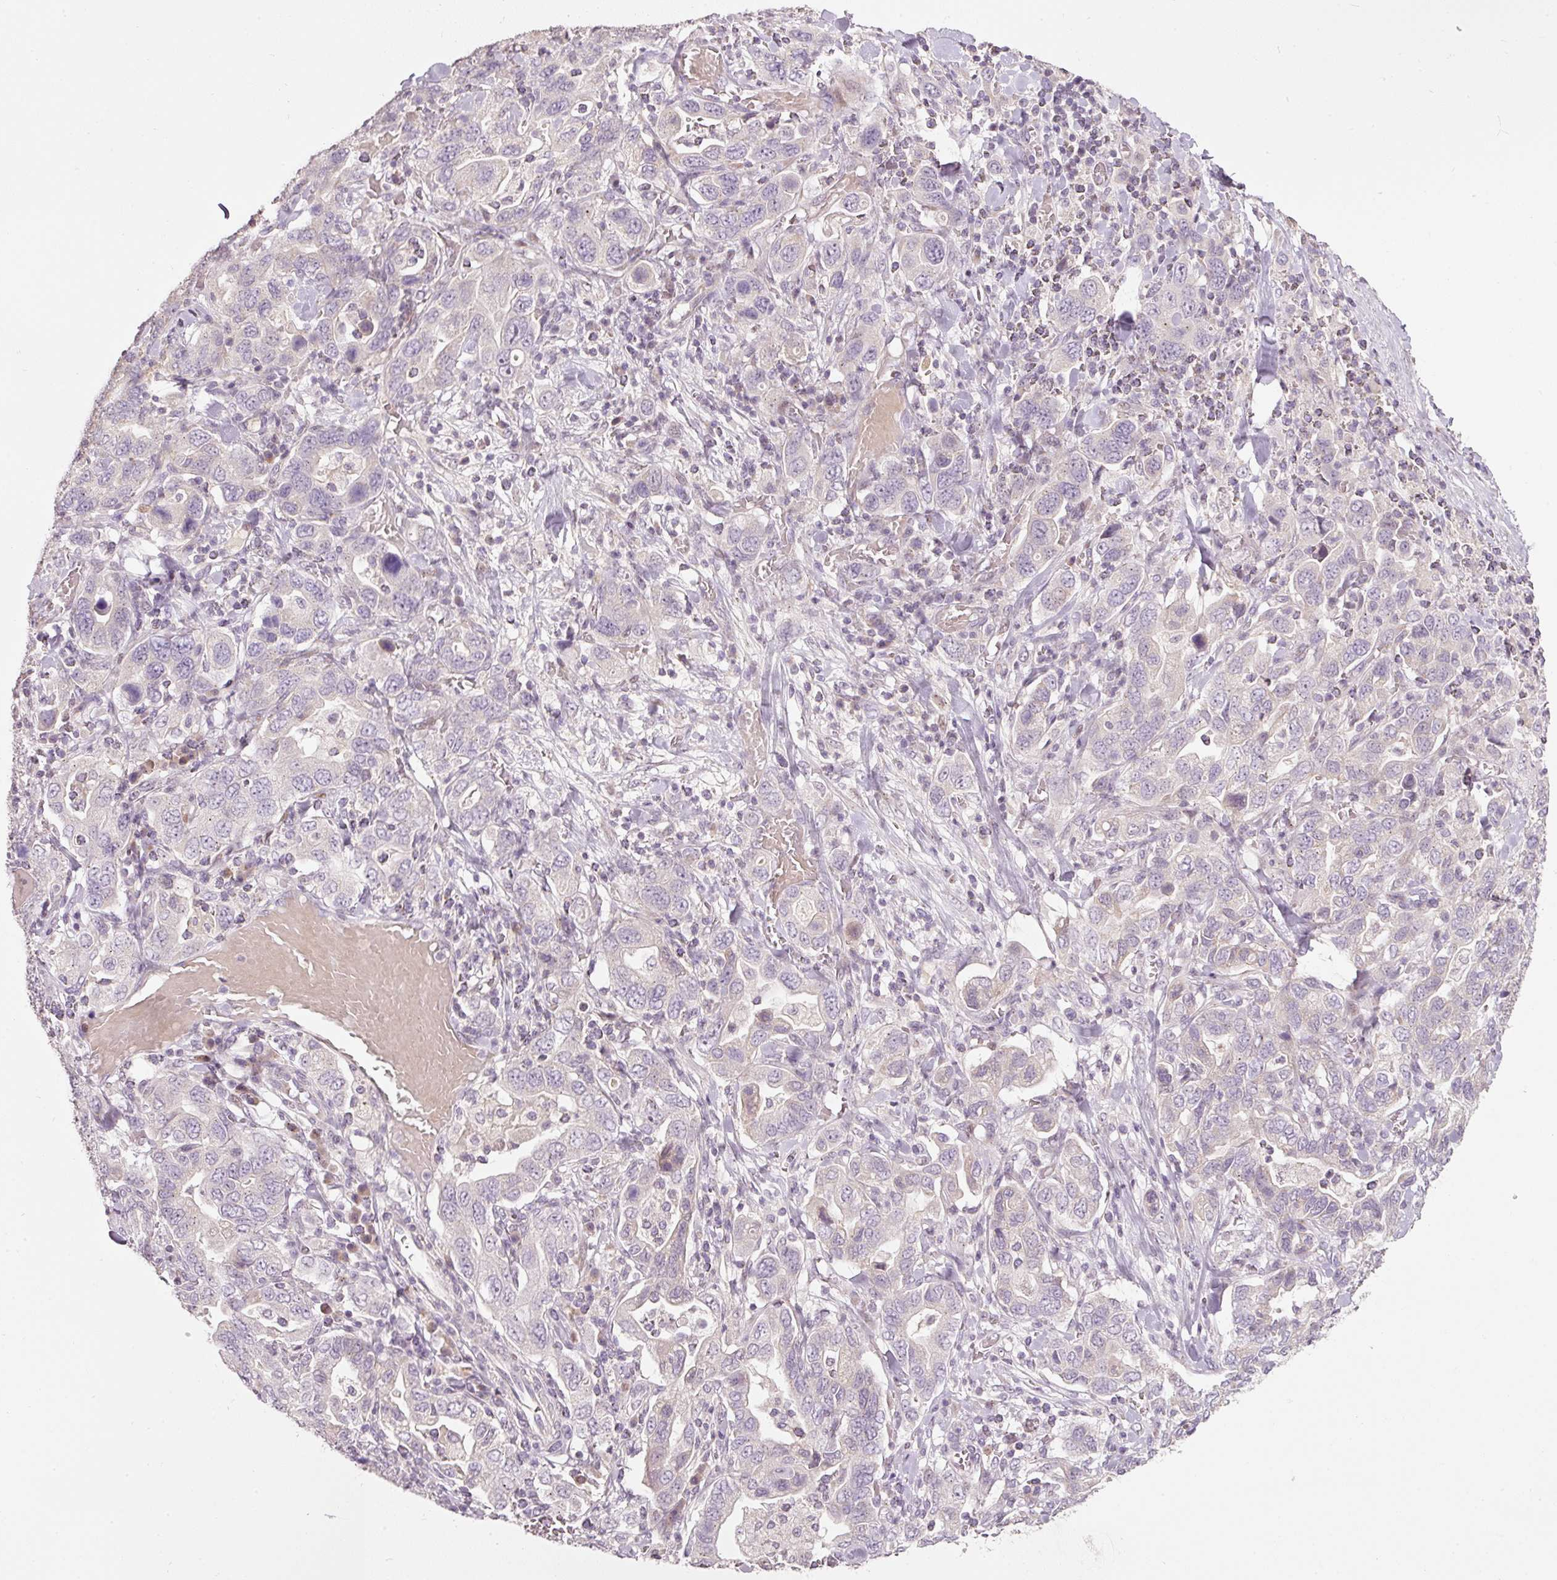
{"staining": {"intensity": "negative", "quantity": "none", "location": "none"}, "tissue": "stomach cancer", "cell_type": "Tumor cells", "image_type": "cancer", "snomed": [{"axis": "morphology", "description": "Adenocarcinoma, NOS"}, {"axis": "topography", "description": "Stomach, upper"}, {"axis": "topography", "description": "Stomach"}], "caption": "High power microscopy image of an immunohistochemistry photomicrograph of adenocarcinoma (stomach), revealing no significant expression in tumor cells.", "gene": "TOB2", "patient": {"sex": "male", "age": 62}}